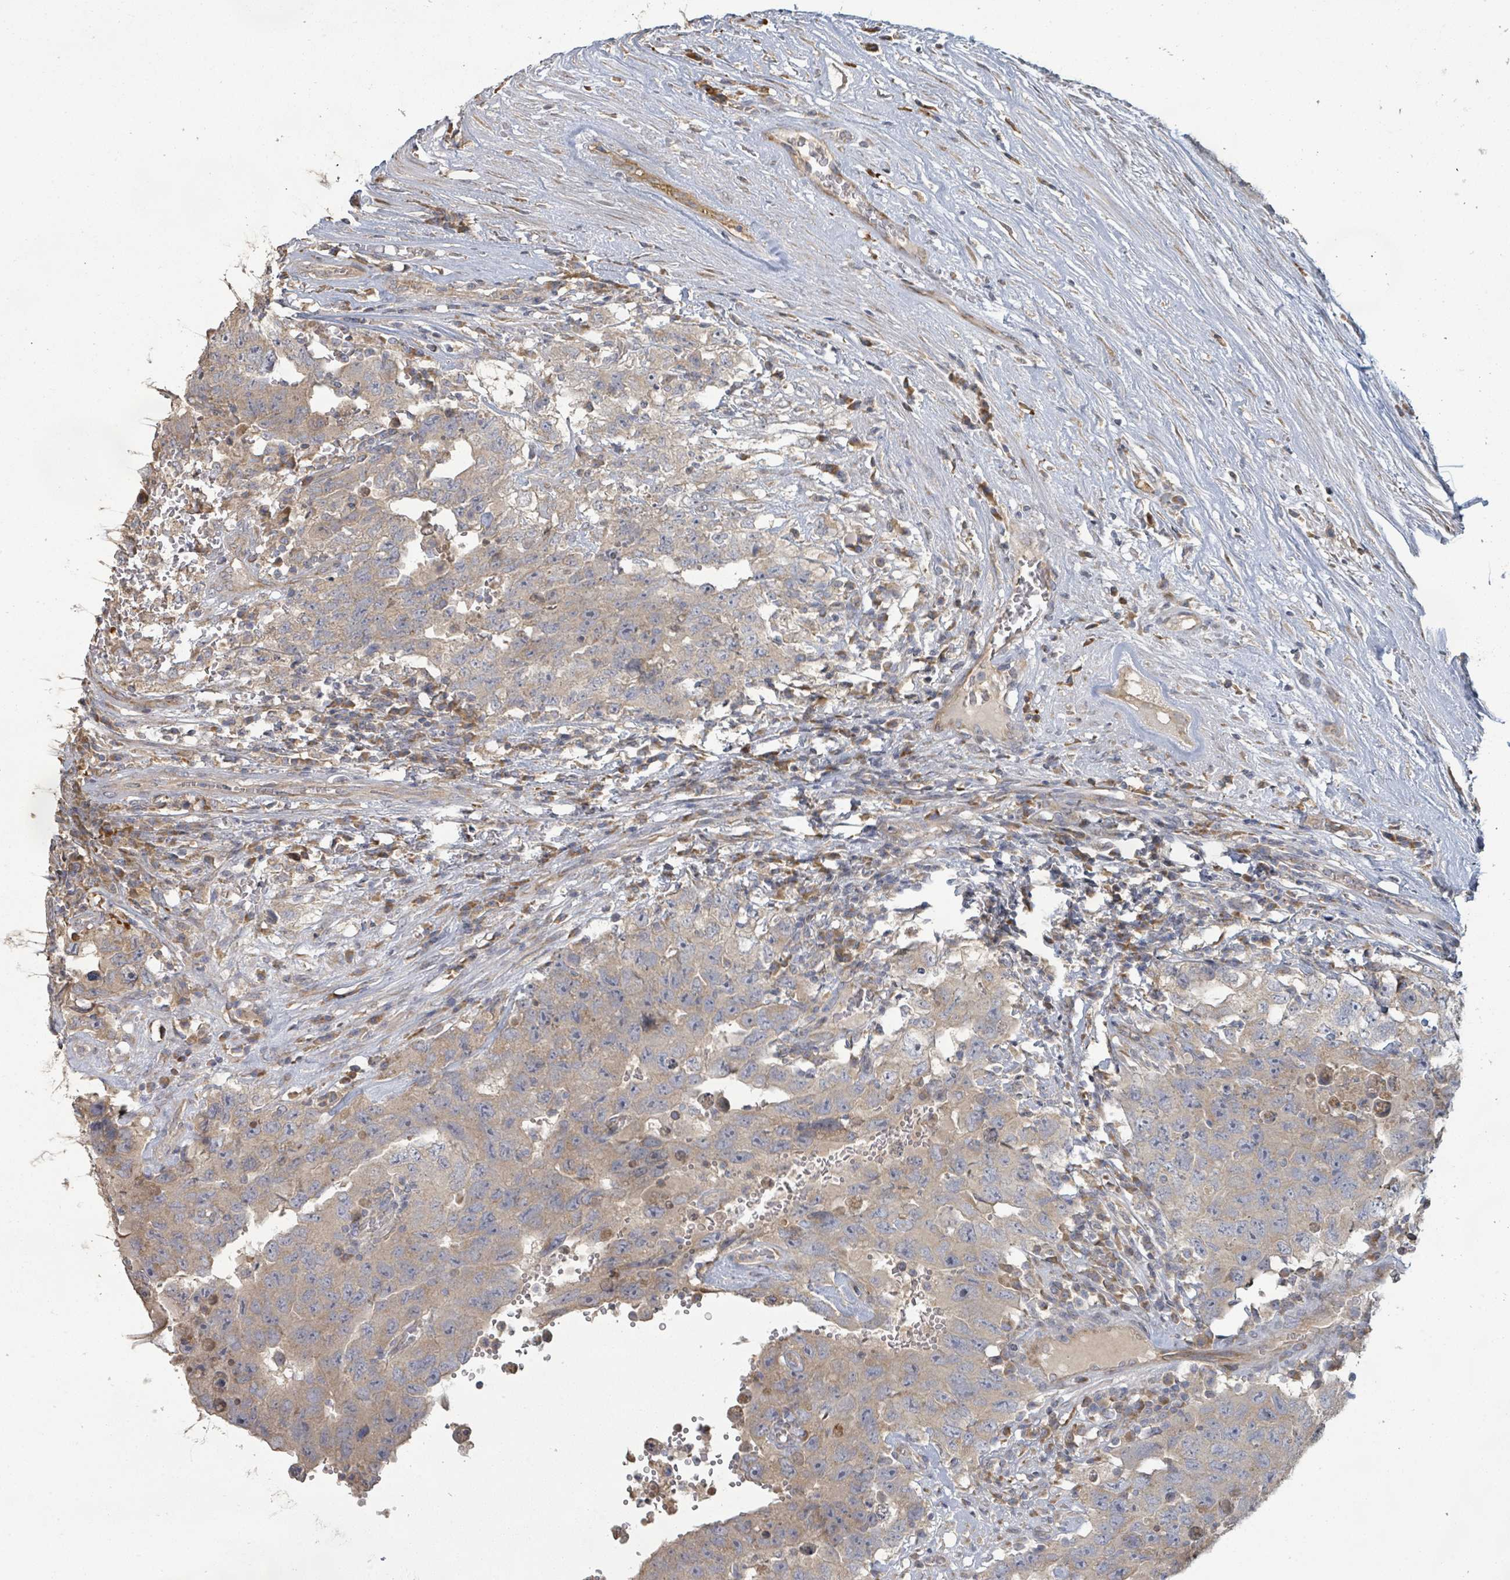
{"staining": {"intensity": "weak", "quantity": "25%-75%", "location": "cytoplasmic/membranous"}, "tissue": "testis cancer", "cell_type": "Tumor cells", "image_type": "cancer", "snomed": [{"axis": "morphology", "description": "Carcinoma, Embryonal, NOS"}, {"axis": "topography", "description": "Testis"}], "caption": "An image showing weak cytoplasmic/membranous positivity in approximately 25%-75% of tumor cells in testis cancer (embryonal carcinoma), as visualized by brown immunohistochemical staining.", "gene": "KCNS2", "patient": {"sex": "male", "age": 26}}